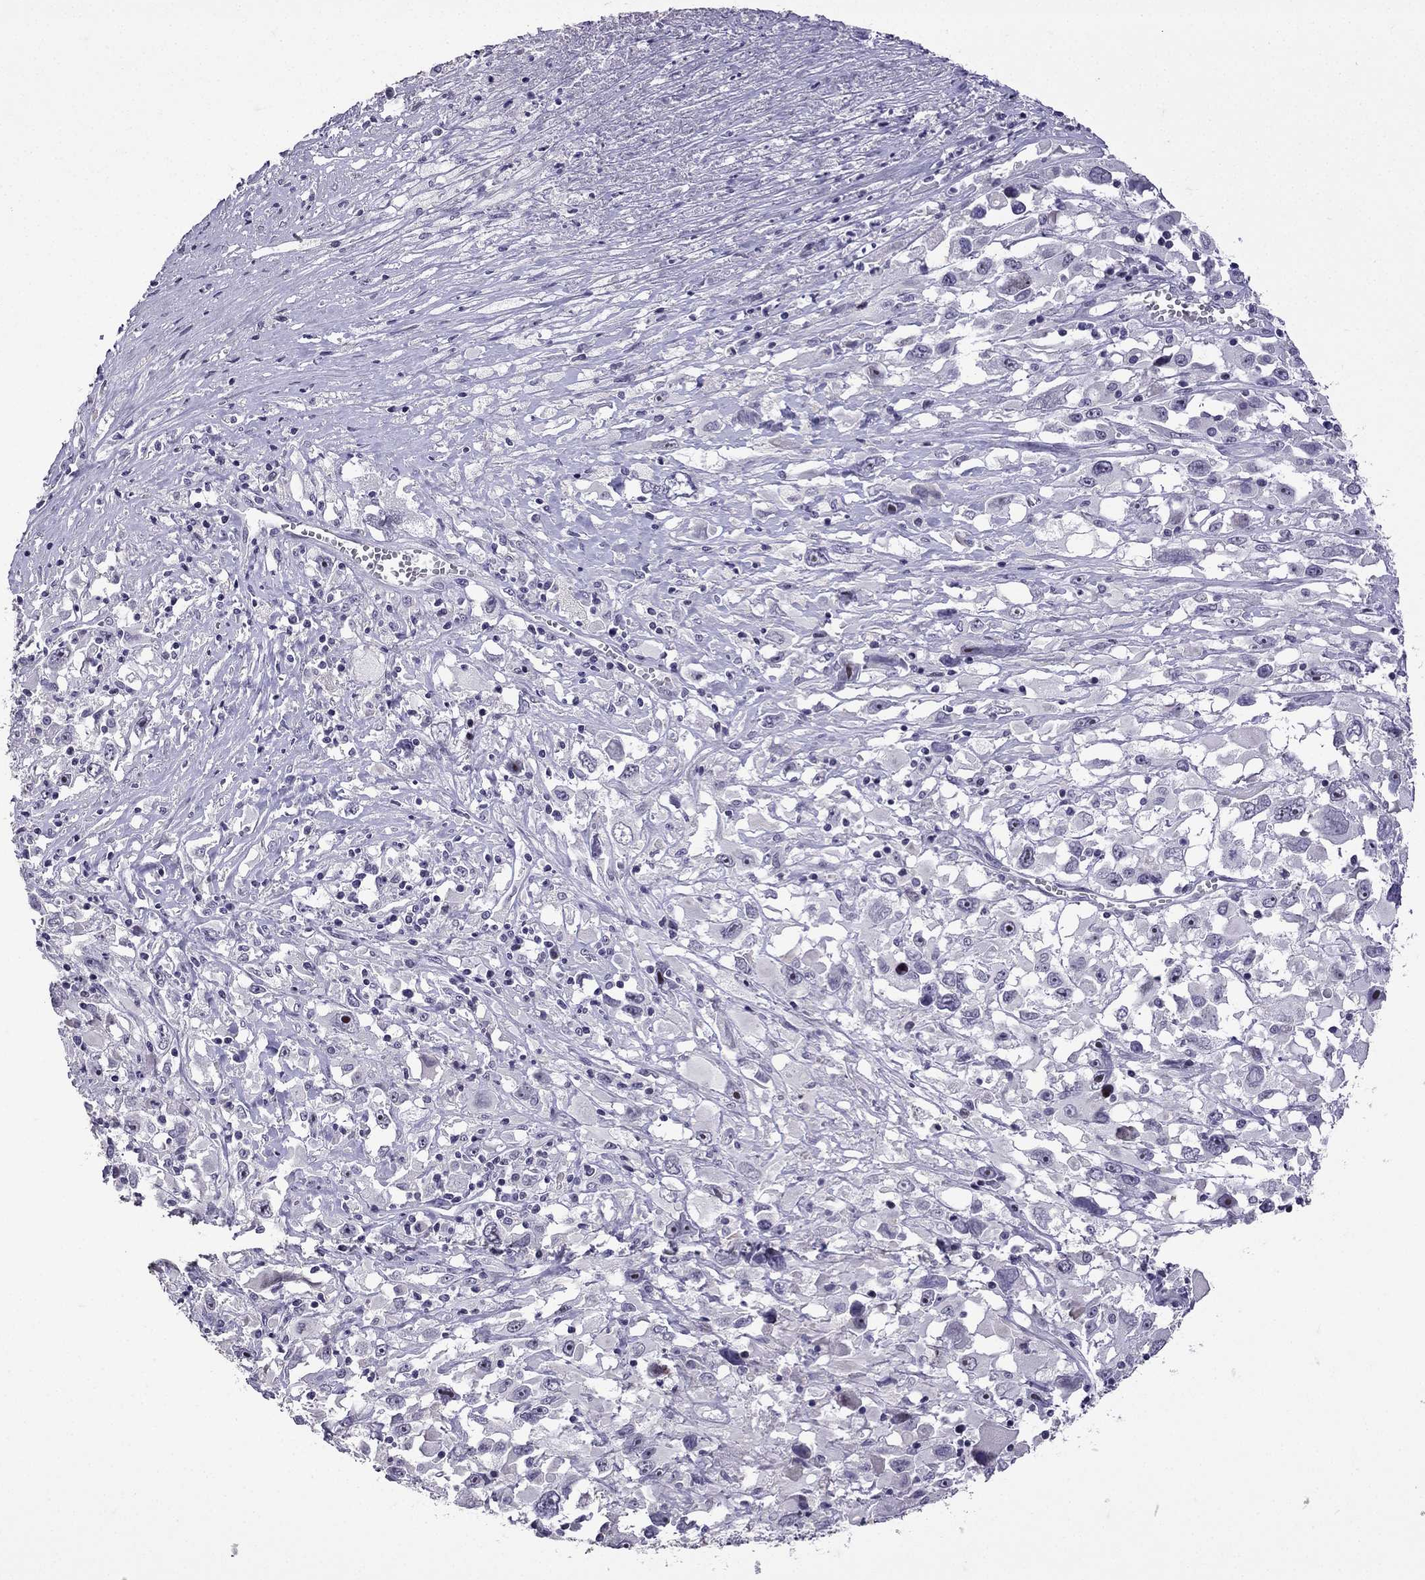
{"staining": {"intensity": "negative", "quantity": "none", "location": "none"}, "tissue": "melanoma", "cell_type": "Tumor cells", "image_type": "cancer", "snomed": [{"axis": "morphology", "description": "Malignant melanoma, Metastatic site"}, {"axis": "topography", "description": "Soft tissue"}], "caption": "Immunohistochemistry (IHC) micrograph of neoplastic tissue: melanoma stained with DAB (3,3'-diaminobenzidine) shows no significant protein staining in tumor cells.", "gene": "TTN", "patient": {"sex": "male", "age": 50}}